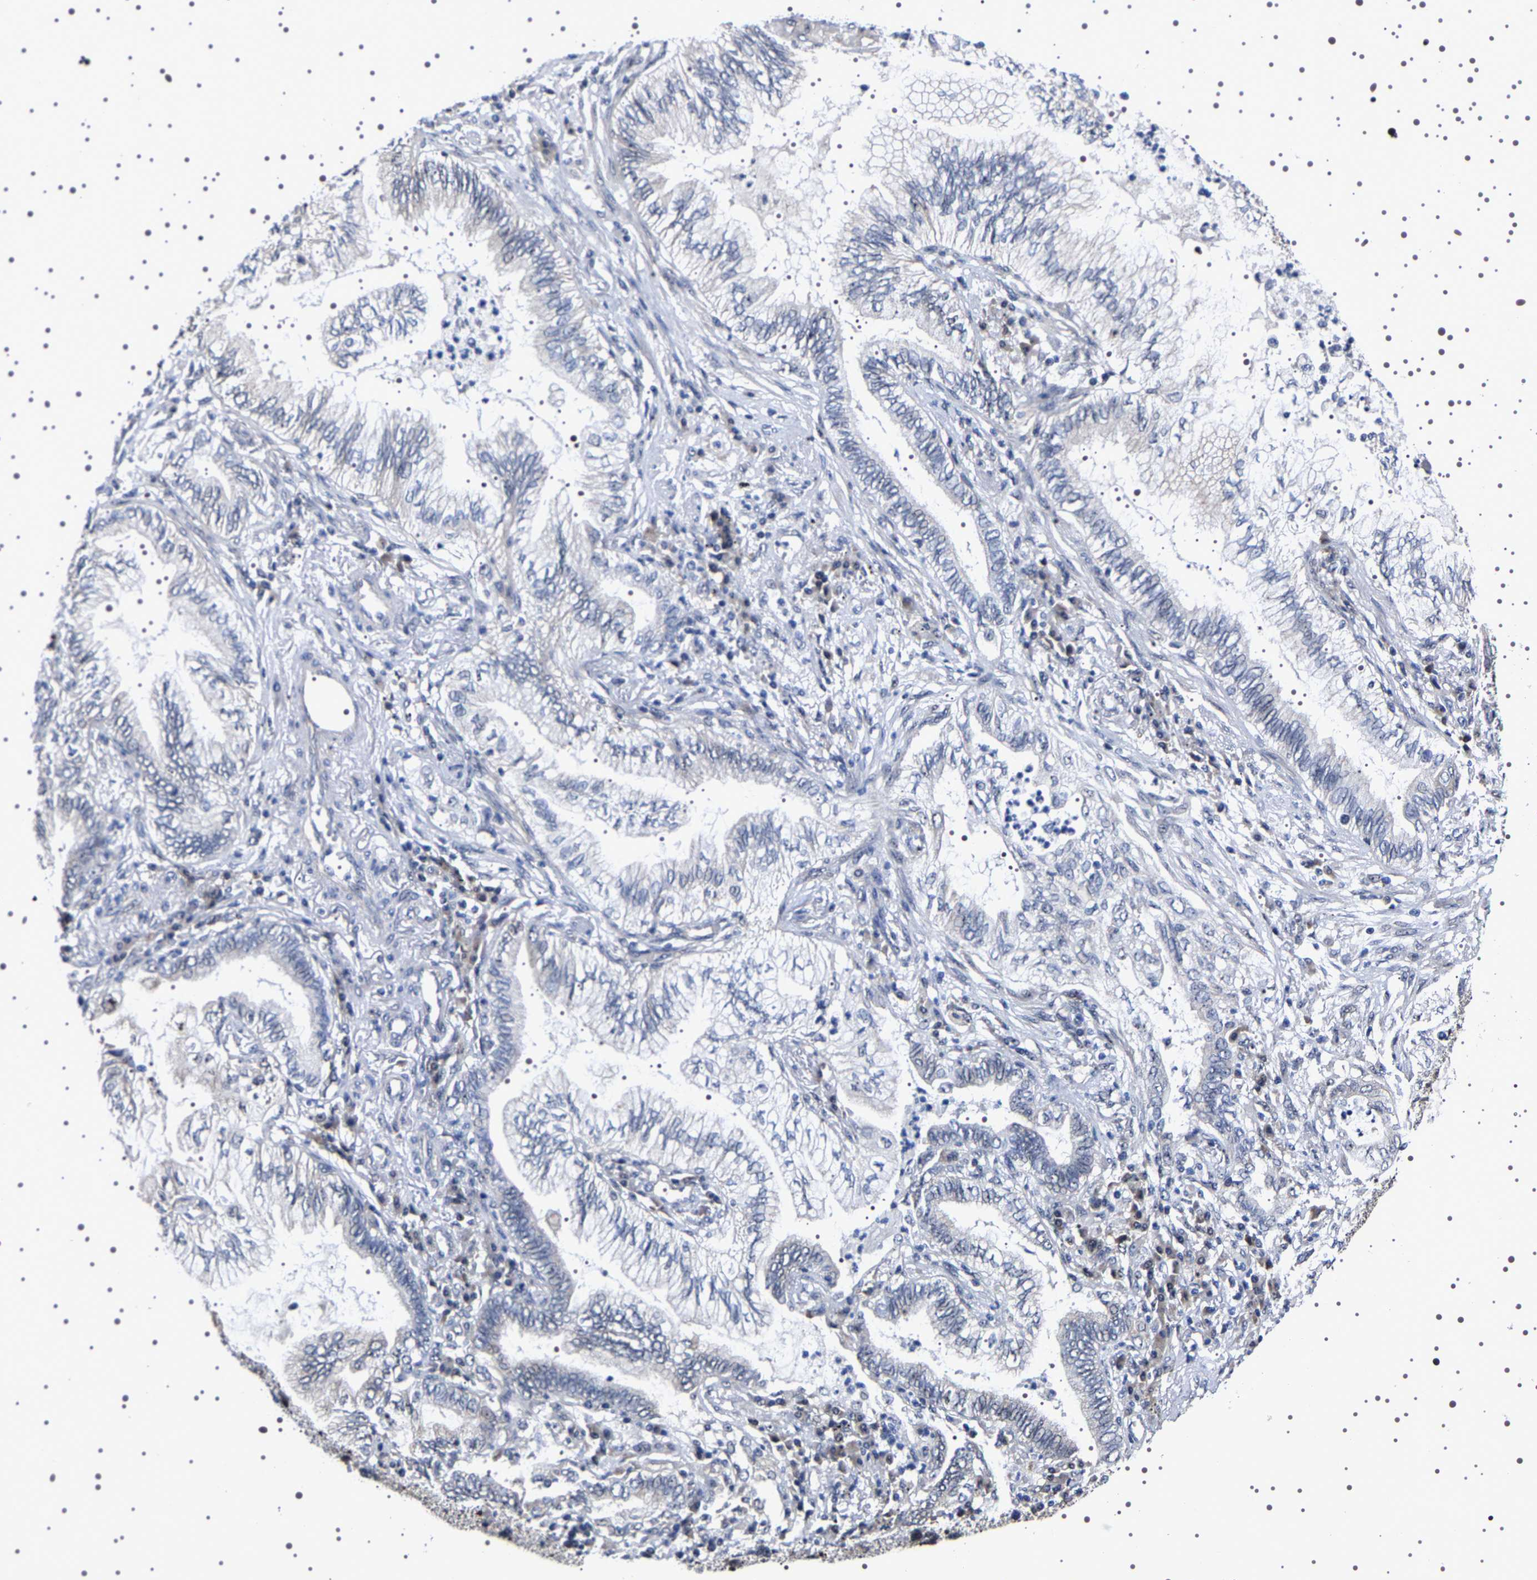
{"staining": {"intensity": "negative", "quantity": "none", "location": "none"}, "tissue": "lung cancer", "cell_type": "Tumor cells", "image_type": "cancer", "snomed": [{"axis": "morphology", "description": "Normal tissue, NOS"}, {"axis": "morphology", "description": "Adenocarcinoma, NOS"}, {"axis": "topography", "description": "Bronchus"}, {"axis": "topography", "description": "Lung"}], "caption": "There is no significant positivity in tumor cells of adenocarcinoma (lung).", "gene": "GNL3", "patient": {"sex": "female", "age": 70}}